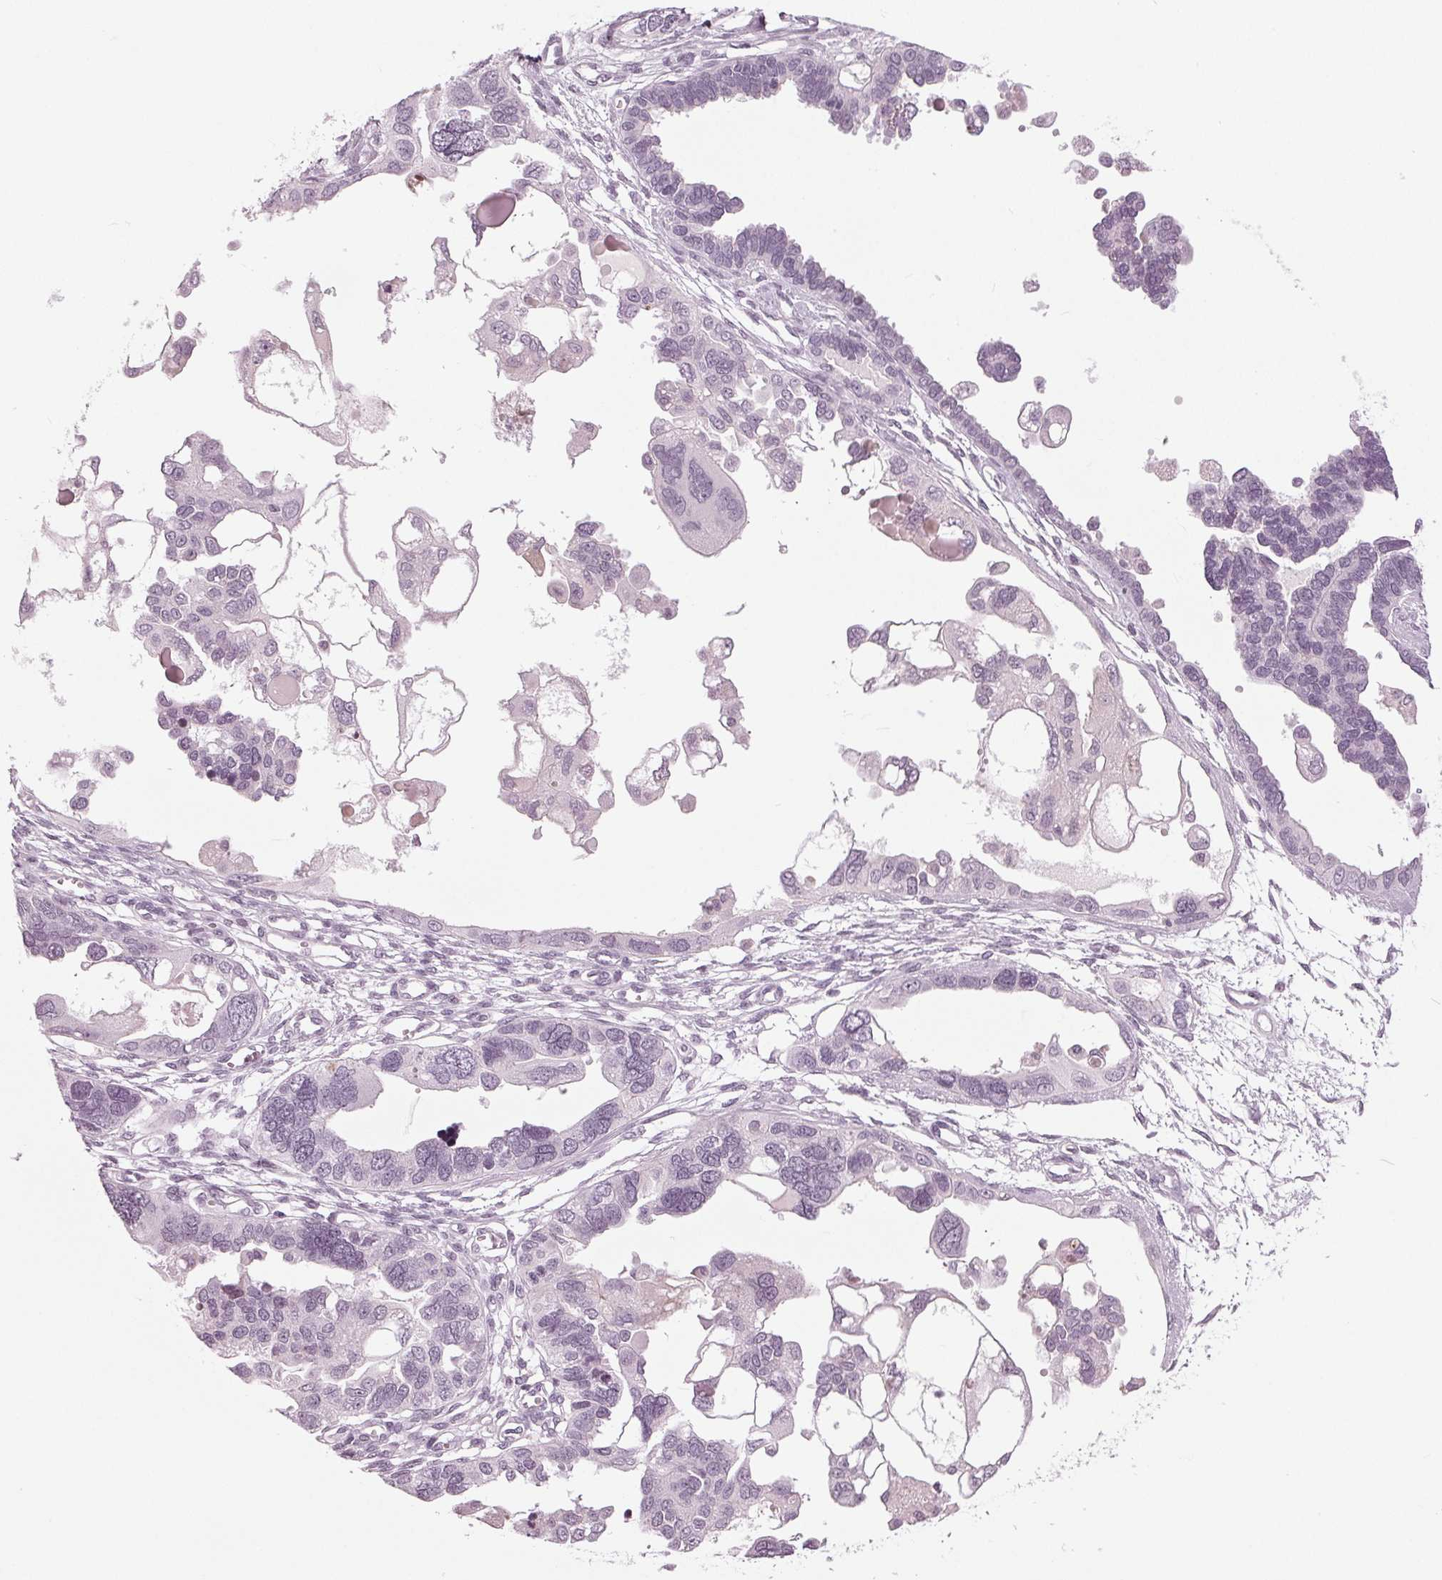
{"staining": {"intensity": "negative", "quantity": "none", "location": "none"}, "tissue": "ovarian cancer", "cell_type": "Tumor cells", "image_type": "cancer", "snomed": [{"axis": "morphology", "description": "Cystadenocarcinoma, serous, NOS"}, {"axis": "topography", "description": "Ovary"}], "caption": "The photomicrograph displays no significant expression in tumor cells of ovarian cancer (serous cystadenocarcinoma).", "gene": "SLC9A4", "patient": {"sex": "female", "age": 51}}